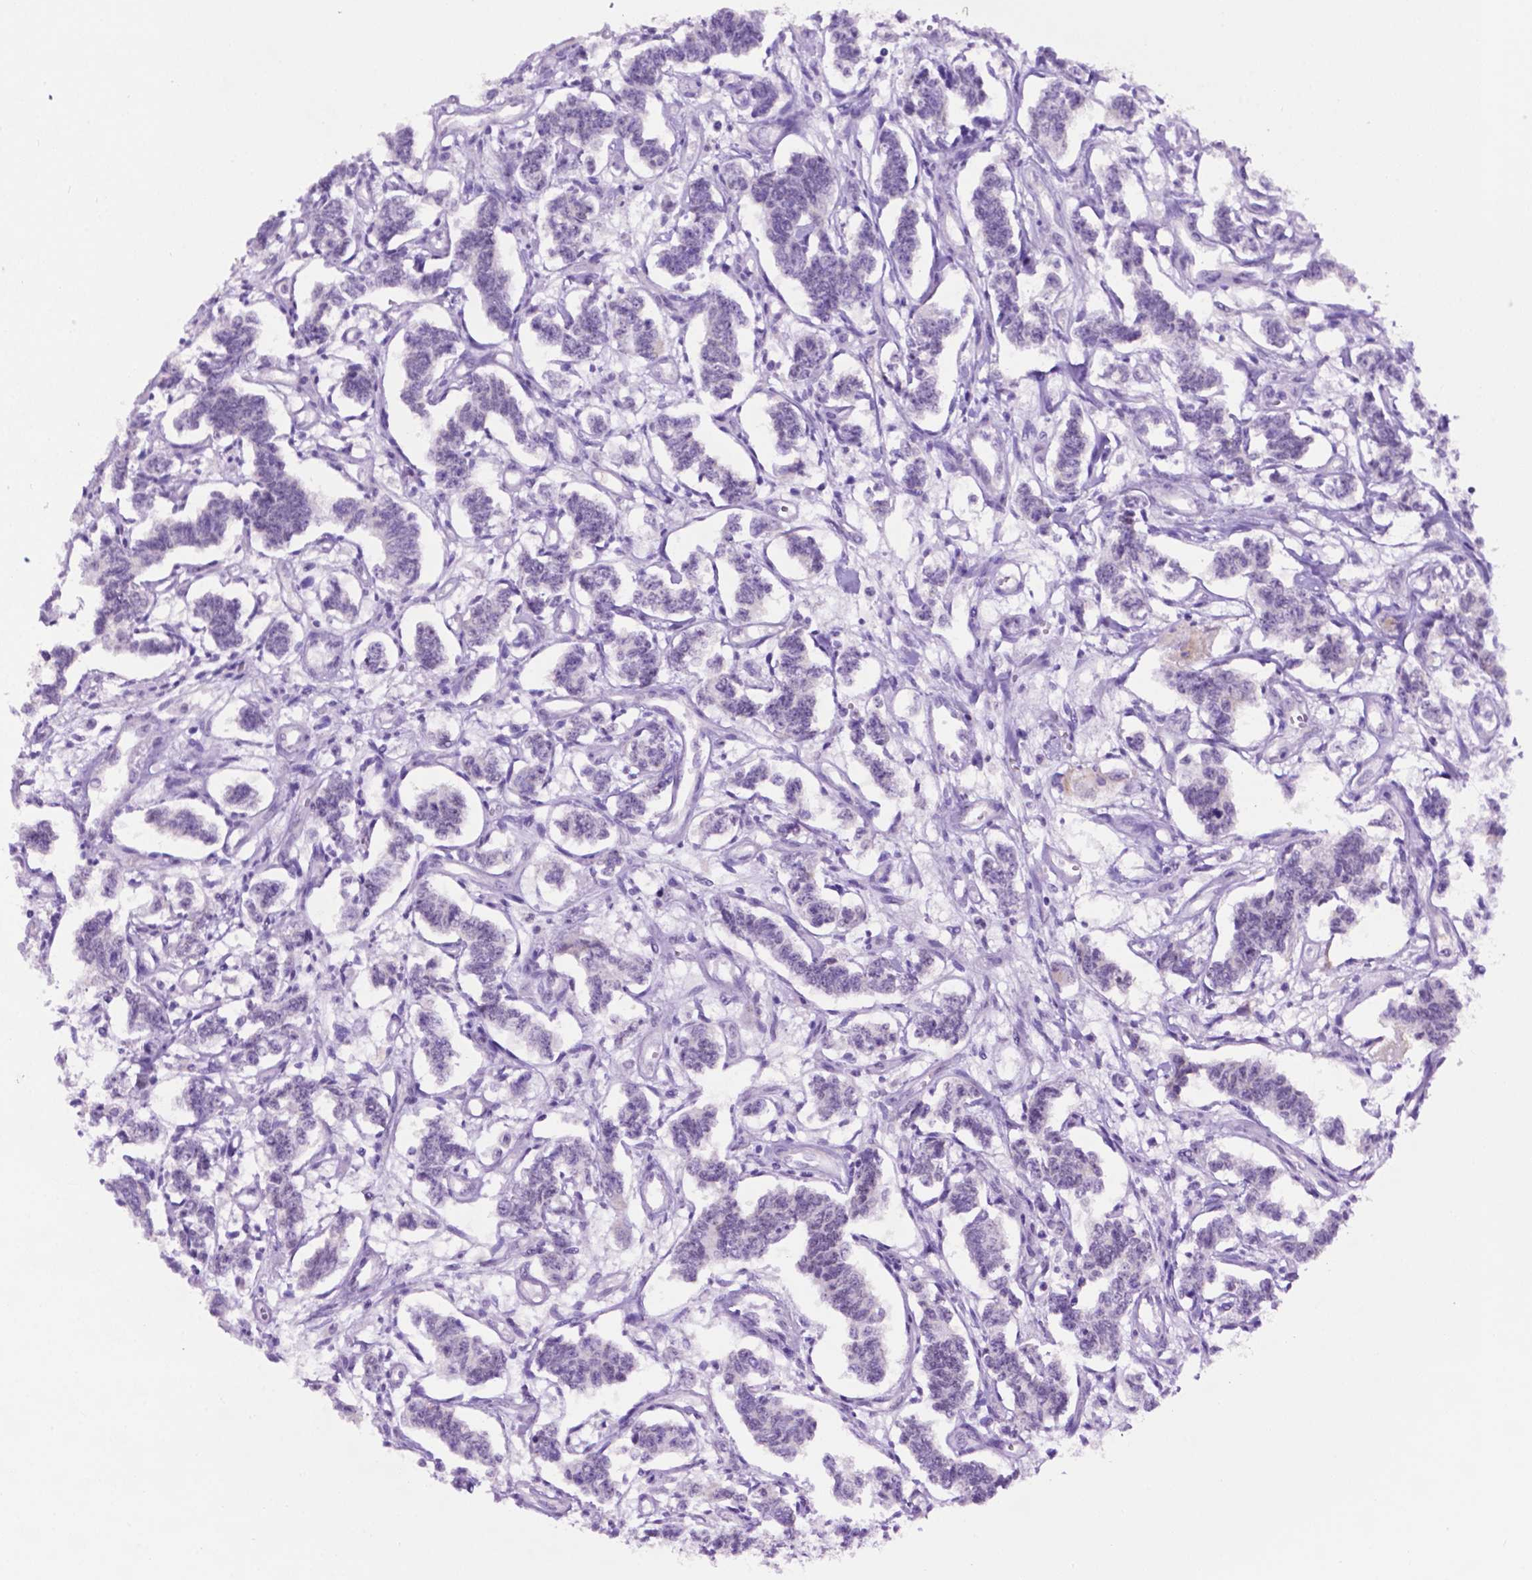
{"staining": {"intensity": "negative", "quantity": "none", "location": "none"}, "tissue": "carcinoid", "cell_type": "Tumor cells", "image_type": "cancer", "snomed": [{"axis": "morphology", "description": "Carcinoid, malignant, NOS"}, {"axis": "topography", "description": "Kidney"}], "caption": "High magnification brightfield microscopy of carcinoid stained with DAB (brown) and counterstained with hematoxylin (blue): tumor cells show no significant positivity.", "gene": "TACSTD2", "patient": {"sex": "female", "age": 41}}